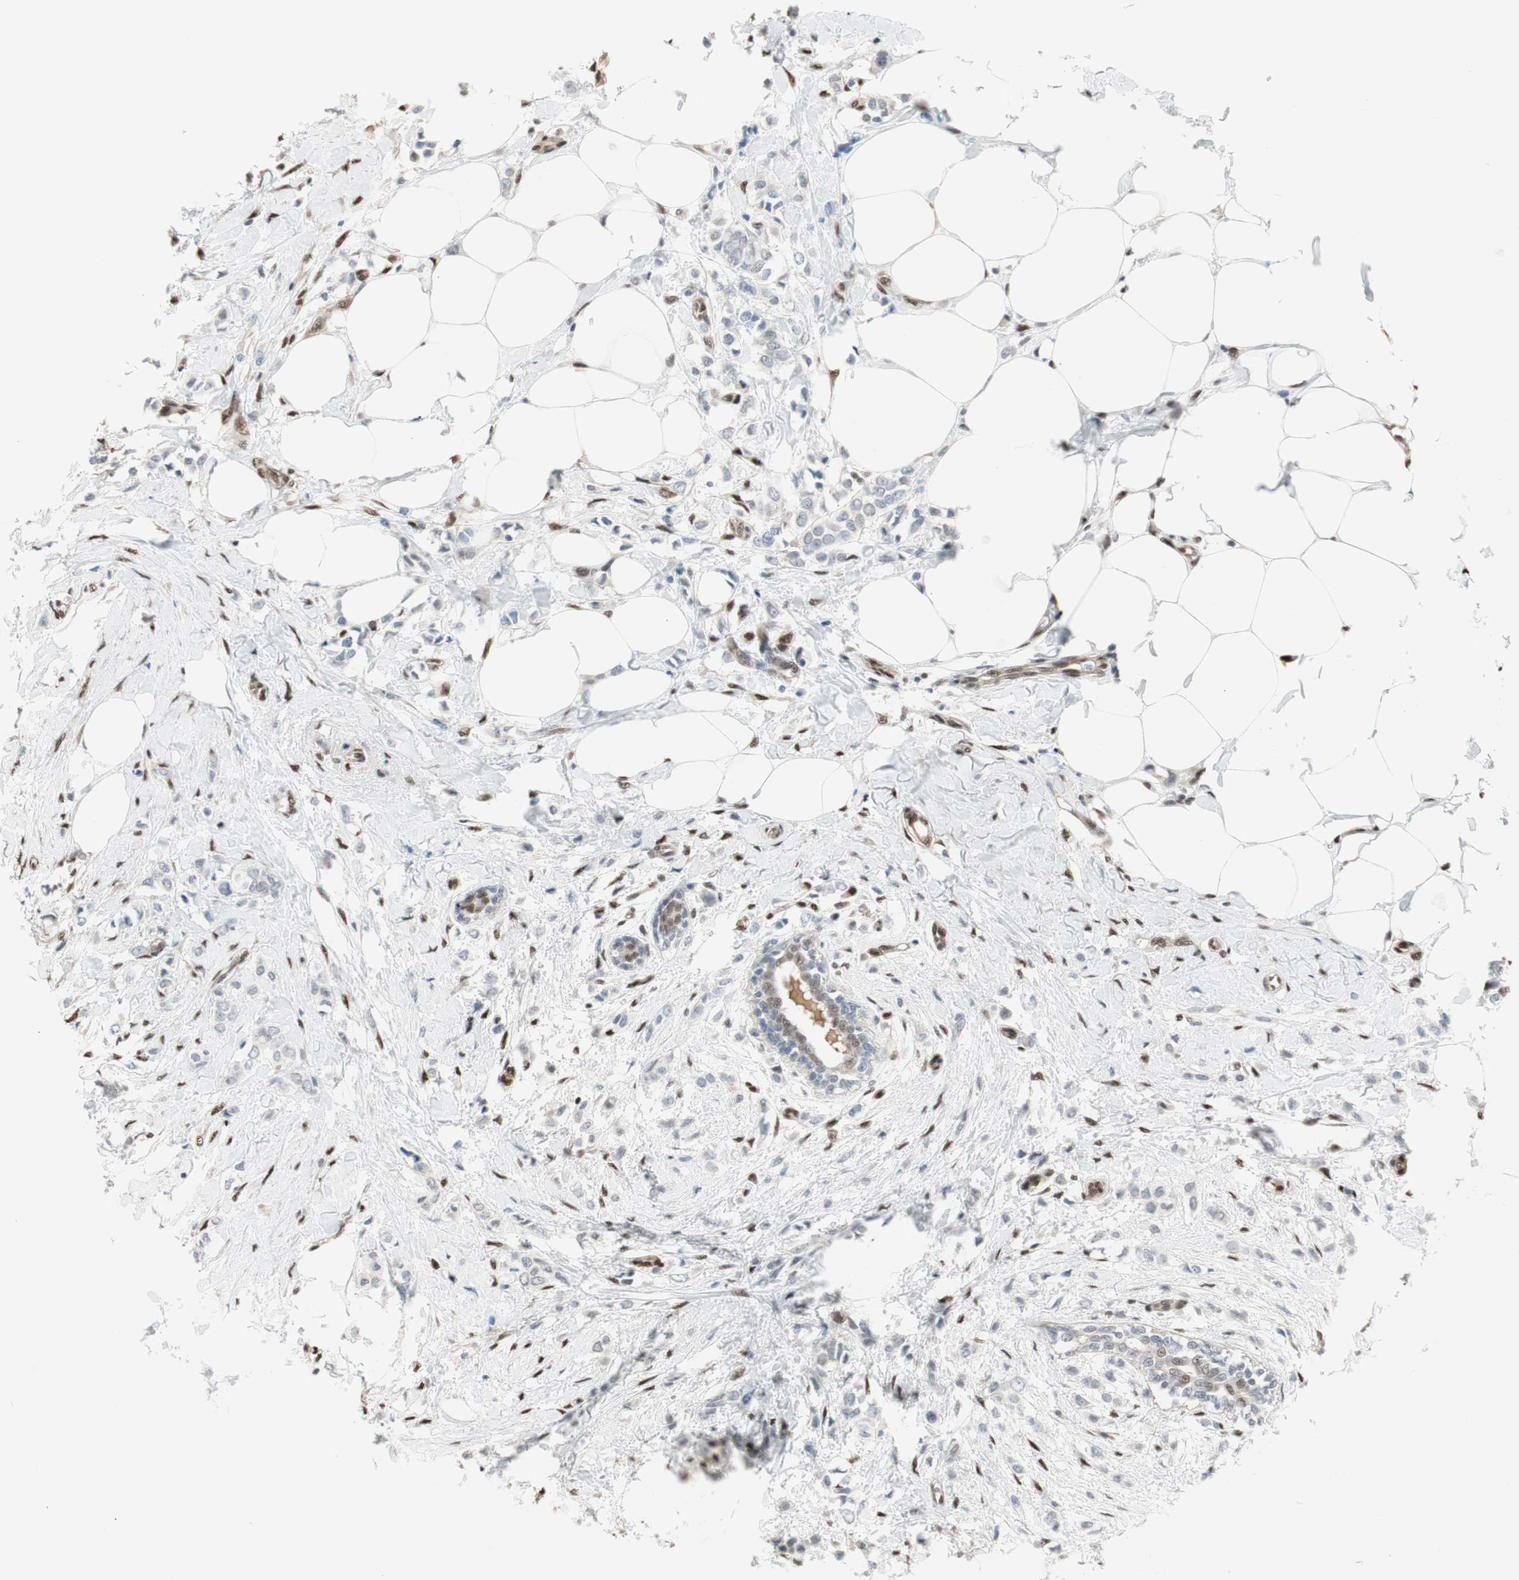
{"staining": {"intensity": "negative", "quantity": "none", "location": "none"}, "tissue": "breast cancer", "cell_type": "Tumor cells", "image_type": "cancer", "snomed": [{"axis": "morphology", "description": "Lobular carcinoma, in situ"}, {"axis": "morphology", "description": "Lobular carcinoma"}, {"axis": "topography", "description": "Breast"}], "caption": "This is an immunohistochemistry micrograph of breast cancer. There is no expression in tumor cells.", "gene": "PML", "patient": {"sex": "female", "age": 41}}